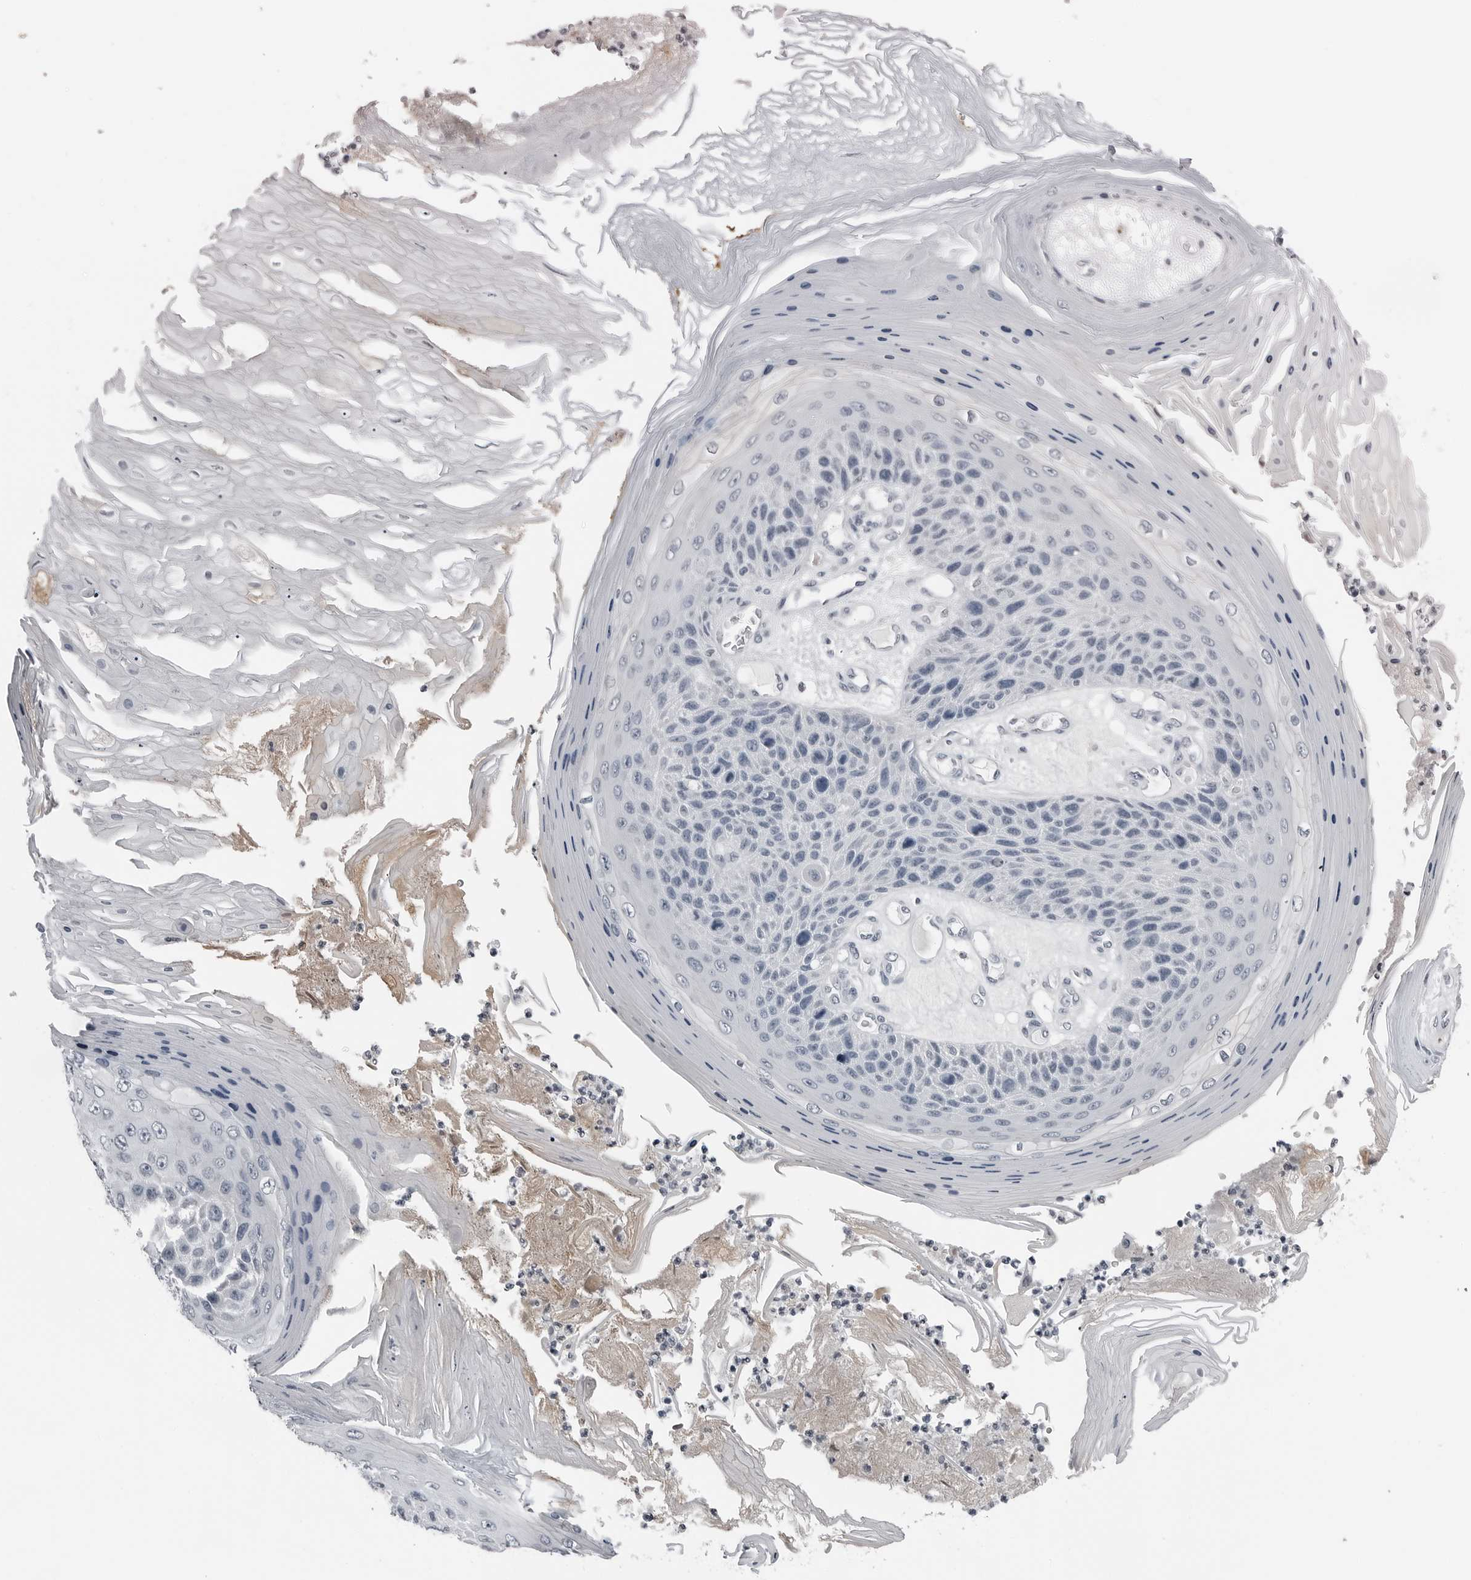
{"staining": {"intensity": "negative", "quantity": "none", "location": "none"}, "tissue": "skin cancer", "cell_type": "Tumor cells", "image_type": "cancer", "snomed": [{"axis": "morphology", "description": "Squamous cell carcinoma, NOS"}, {"axis": "topography", "description": "Skin"}], "caption": "This is an immunohistochemistry (IHC) micrograph of human skin squamous cell carcinoma. There is no expression in tumor cells.", "gene": "SPINK1", "patient": {"sex": "female", "age": 88}}